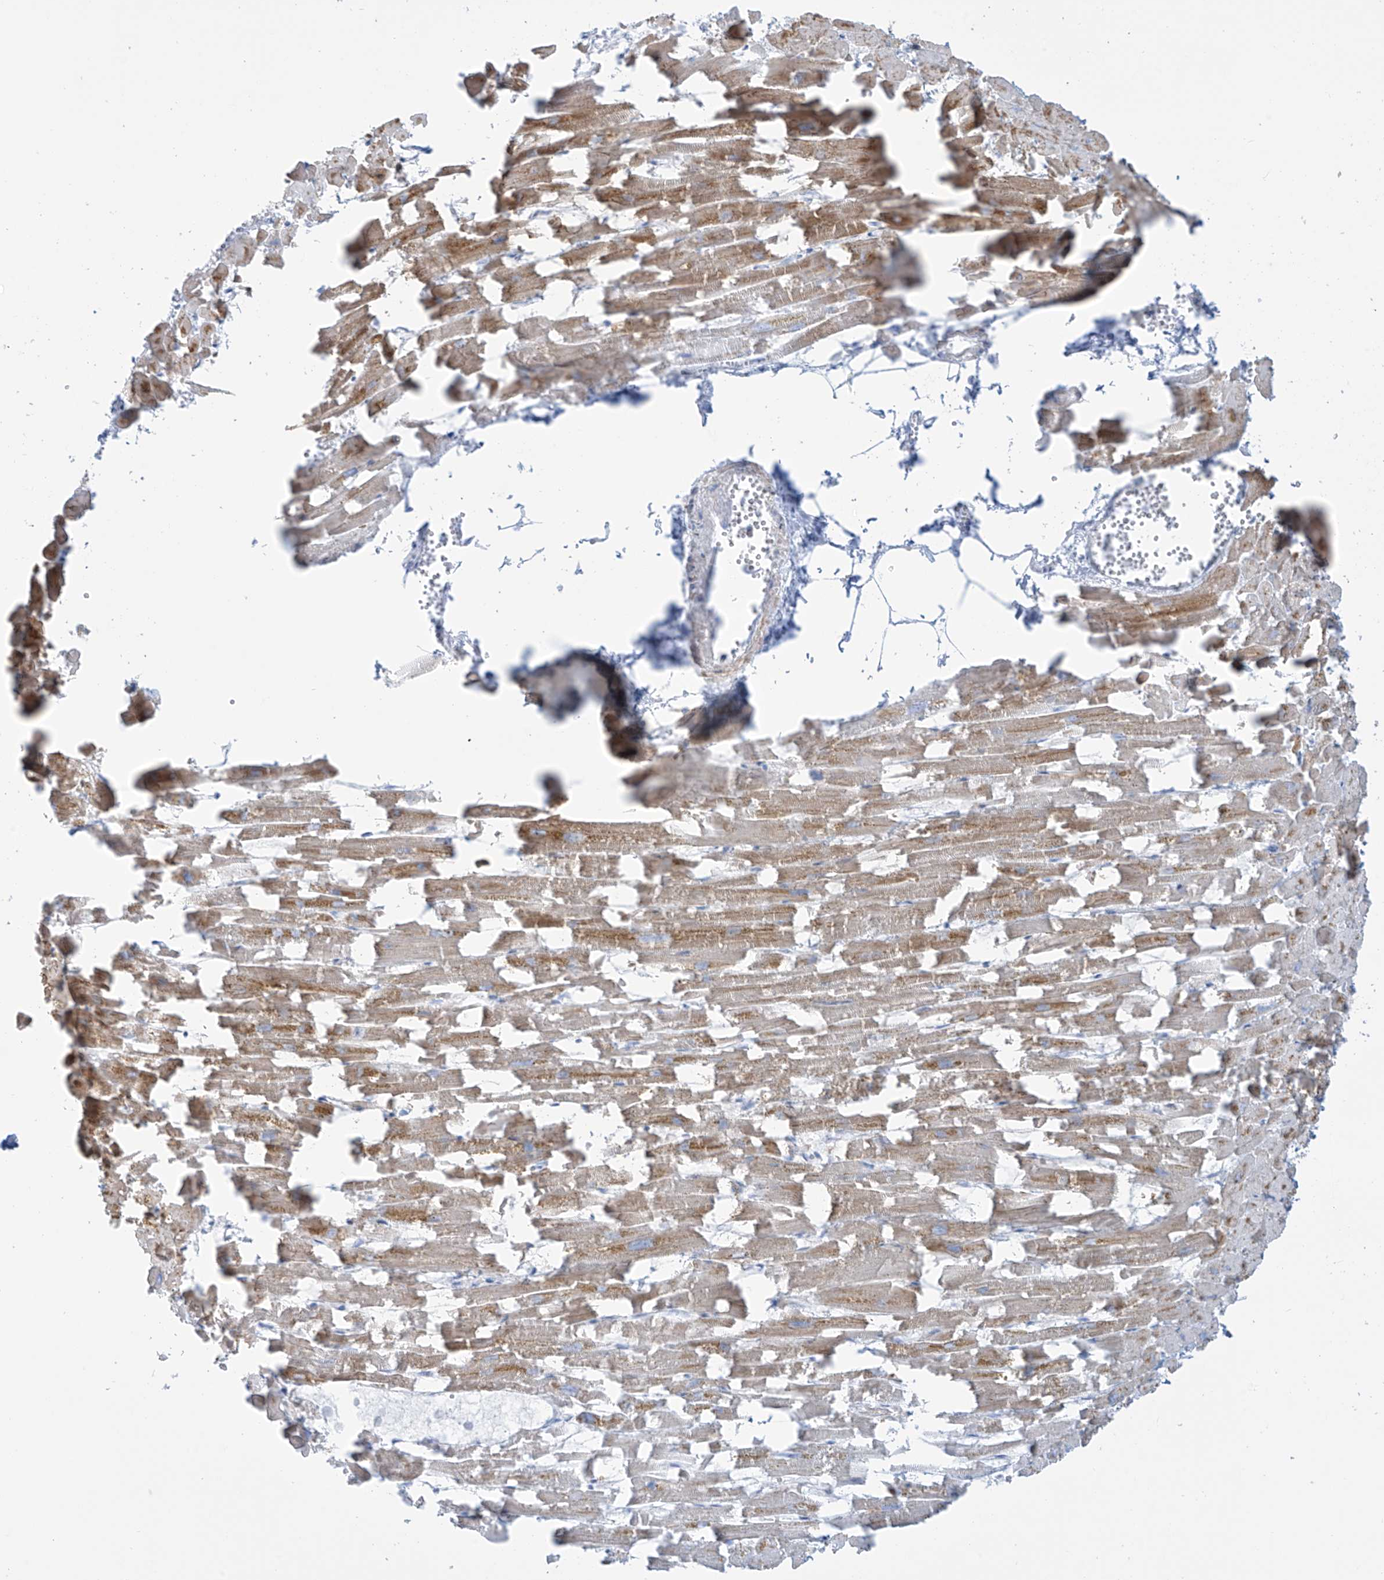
{"staining": {"intensity": "moderate", "quantity": ">75%", "location": "cytoplasmic/membranous"}, "tissue": "heart muscle", "cell_type": "Cardiomyocytes", "image_type": "normal", "snomed": [{"axis": "morphology", "description": "Normal tissue, NOS"}, {"axis": "topography", "description": "Heart"}], "caption": "The immunohistochemical stain highlights moderate cytoplasmic/membranous expression in cardiomyocytes of benign heart muscle.", "gene": "SLC26A3", "patient": {"sex": "female", "age": 64}}